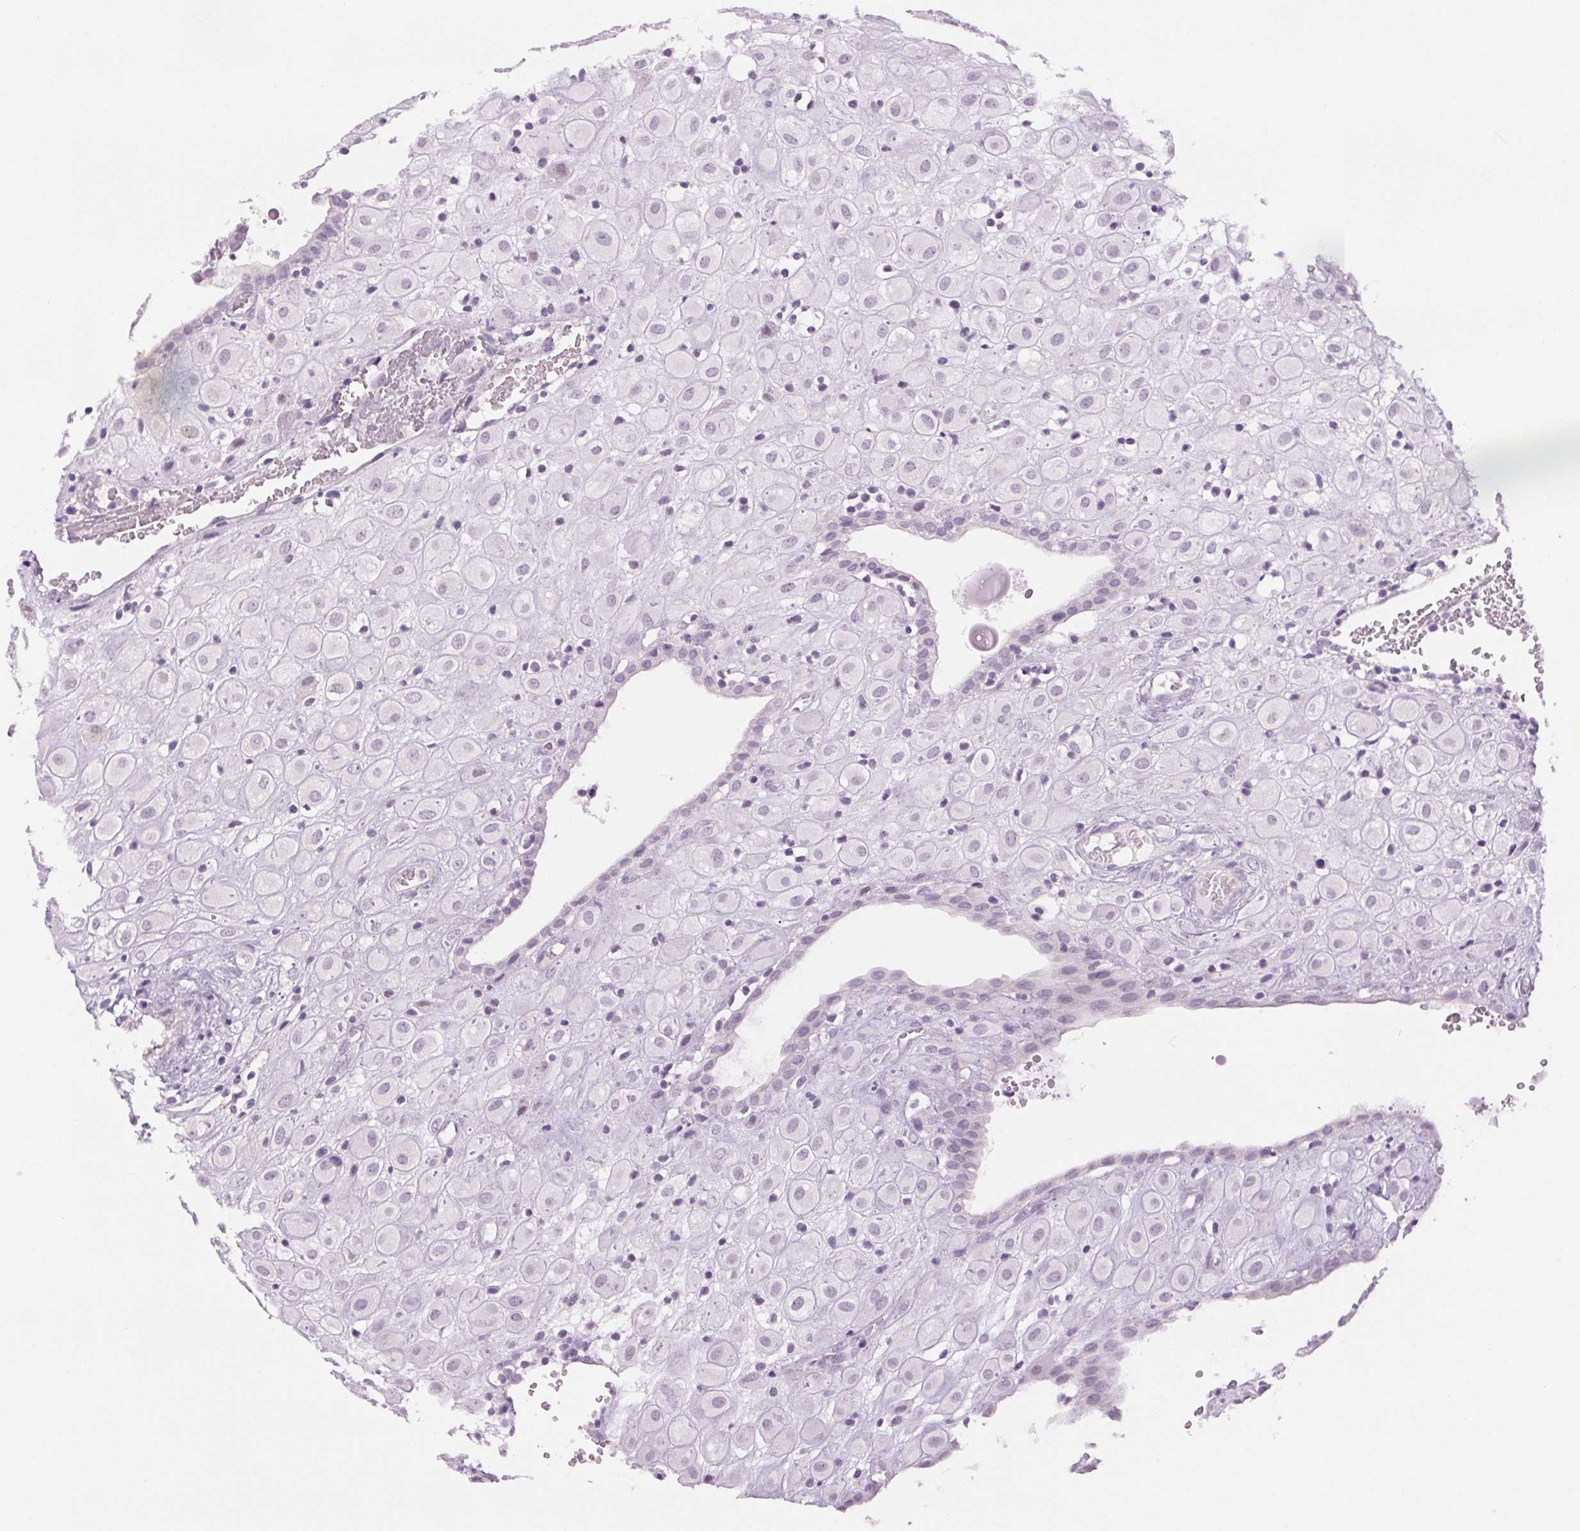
{"staining": {"intensity": "negative", "quantity": "none", "location": "none"}, "tissue": "placenta", "cell_type": "Decidual cells", "image_type": "normal", "snomed": [{"axis": "morphology", "description": "Normal tissue, NOS"}, {"axis": "topography", "description": "Placenta"}], "caption": "The photomicrograph displays no significant staining in decidual cells of placenta.", "gene": "SLC6A19", "patient": {"sex": "female", "age": 24}}